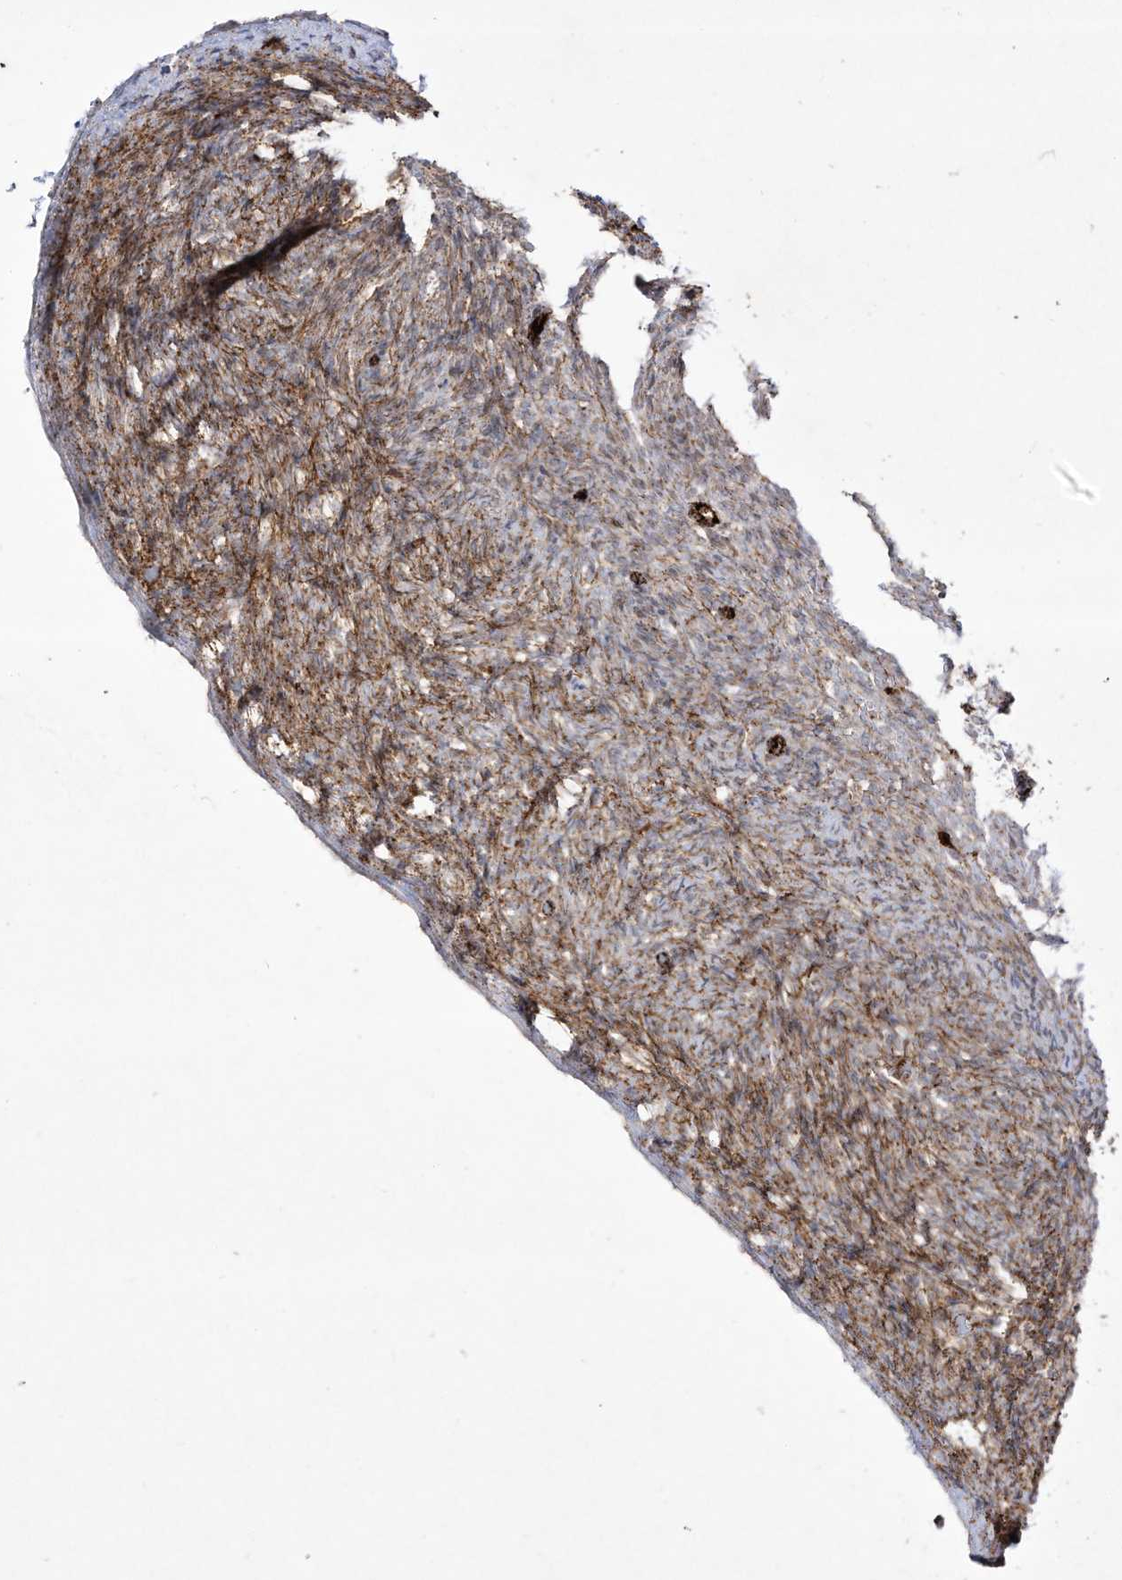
{"staining": {"intensity": "moderate", "quantity": "<25%", "location": "cytoplasmic/membranous"}, "tissue": "ovary", "cell_type": "Ovarian stroma cells", "image_type": "normal", "snomed": [{"axis": "morphology", "description": "Normal tissue, NOS"}, {"axis": "topography", "description": "Ovary"}], "caption": "Immunohistochemistry image of benign ovary: ovary stained using IHC exhibits low levels of moderate protein expression localized specifically in the cytoplasmic/membranous of ovarian stroma cells, appearing as a cytoplasmic/membranous brown color.", "gene": "ZGRF1", "patient": {"sex": "female", "age": 34}}